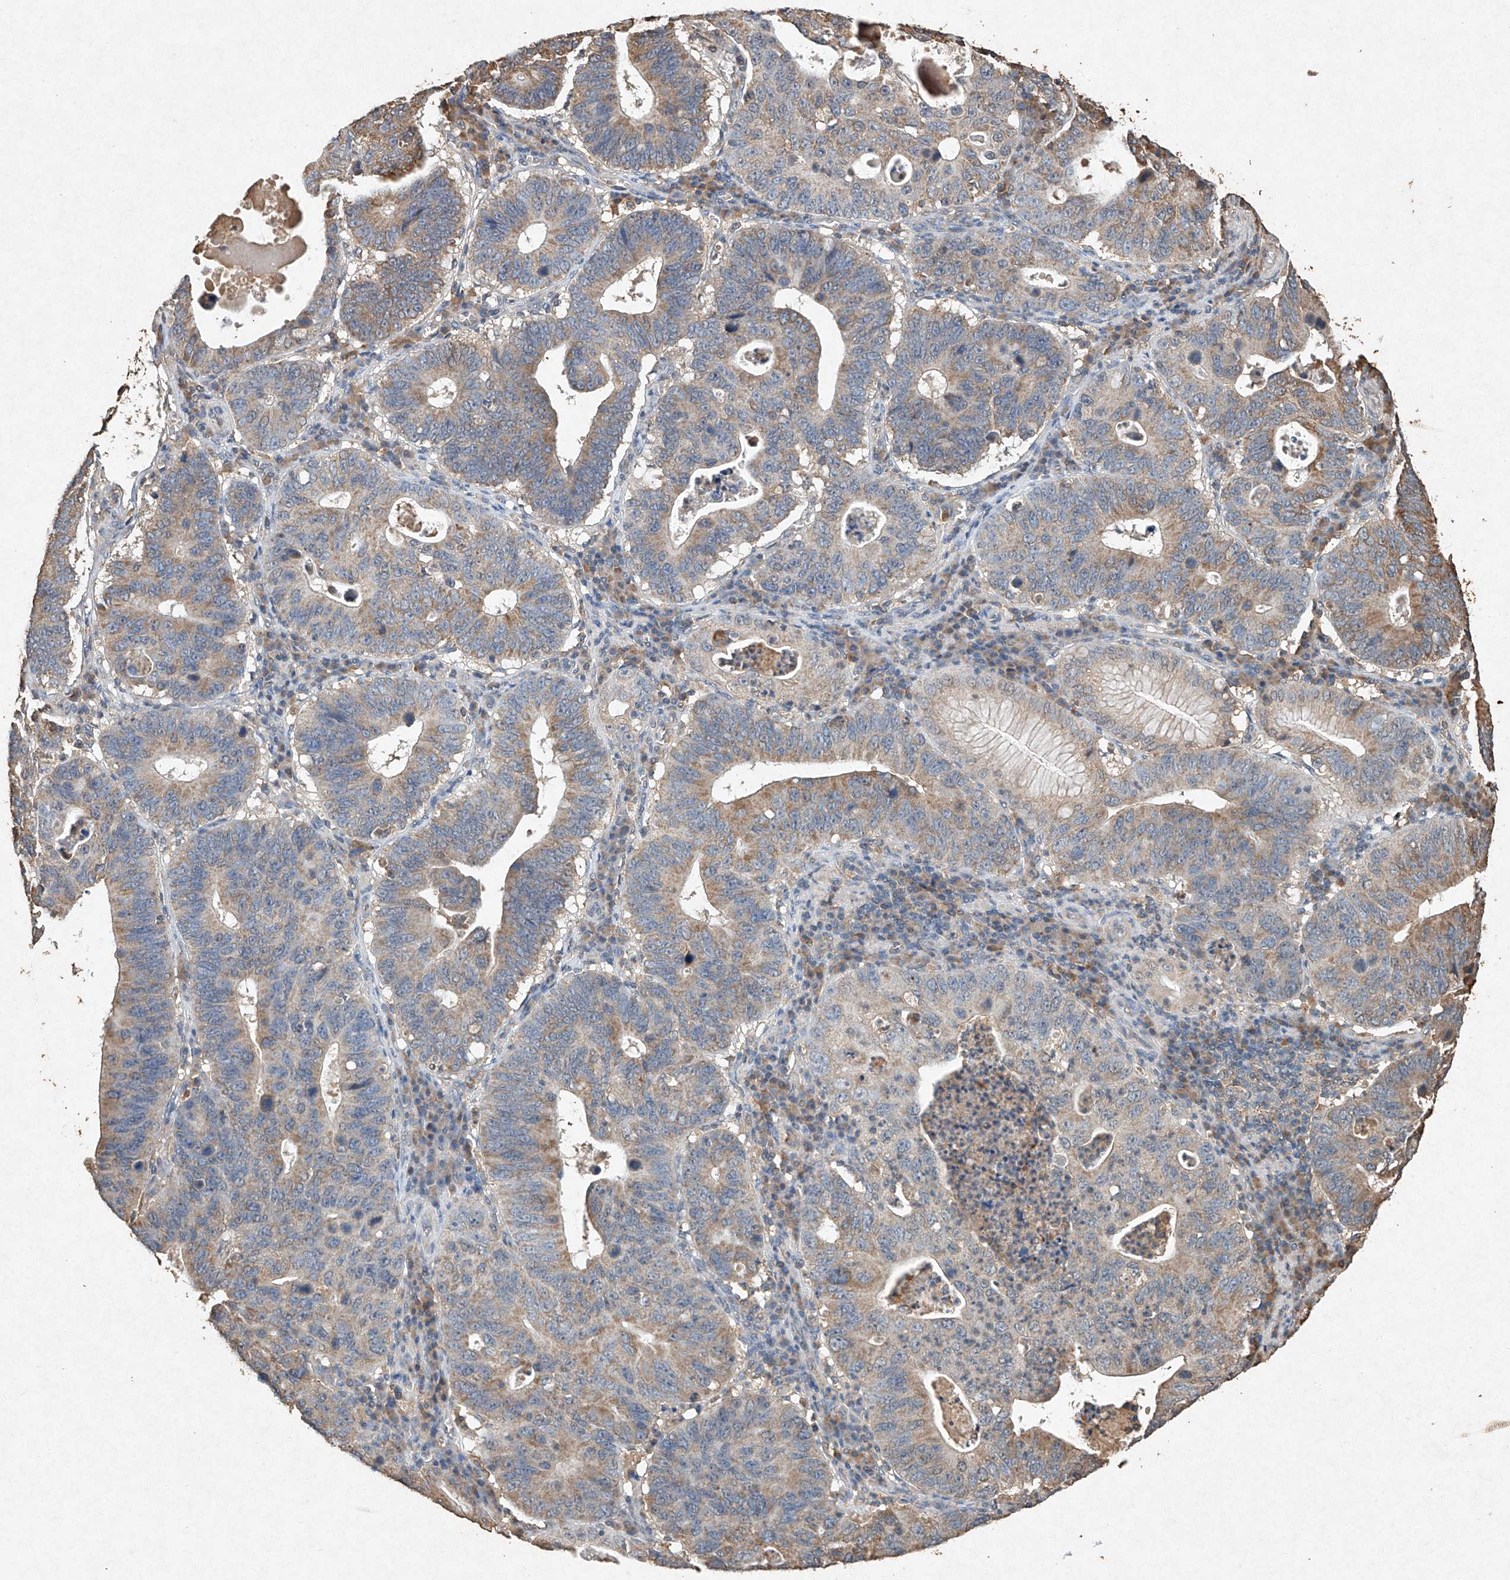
{"staining": {"intensity": "moderate", "quantity": "25%-75%", "location": "cytoplasmic/membranous"}, "tissue": "stomach cancer", "cell_type": "Tumor cells", "image_type": "cancer", "snomed": [{"axis": "morphology", "description": "Adenocarcinoma, NOS"}, {"axis": "topography", "description": "Stomach"}], "caption": "Immunohistochemical staining of stomach cancer reveals moderate cytoplasmic/membranous protein staining in approximately 25%-75% of tumor cells.", "gene": "STK3", "patient": {"sex": "male", "age": 59}}